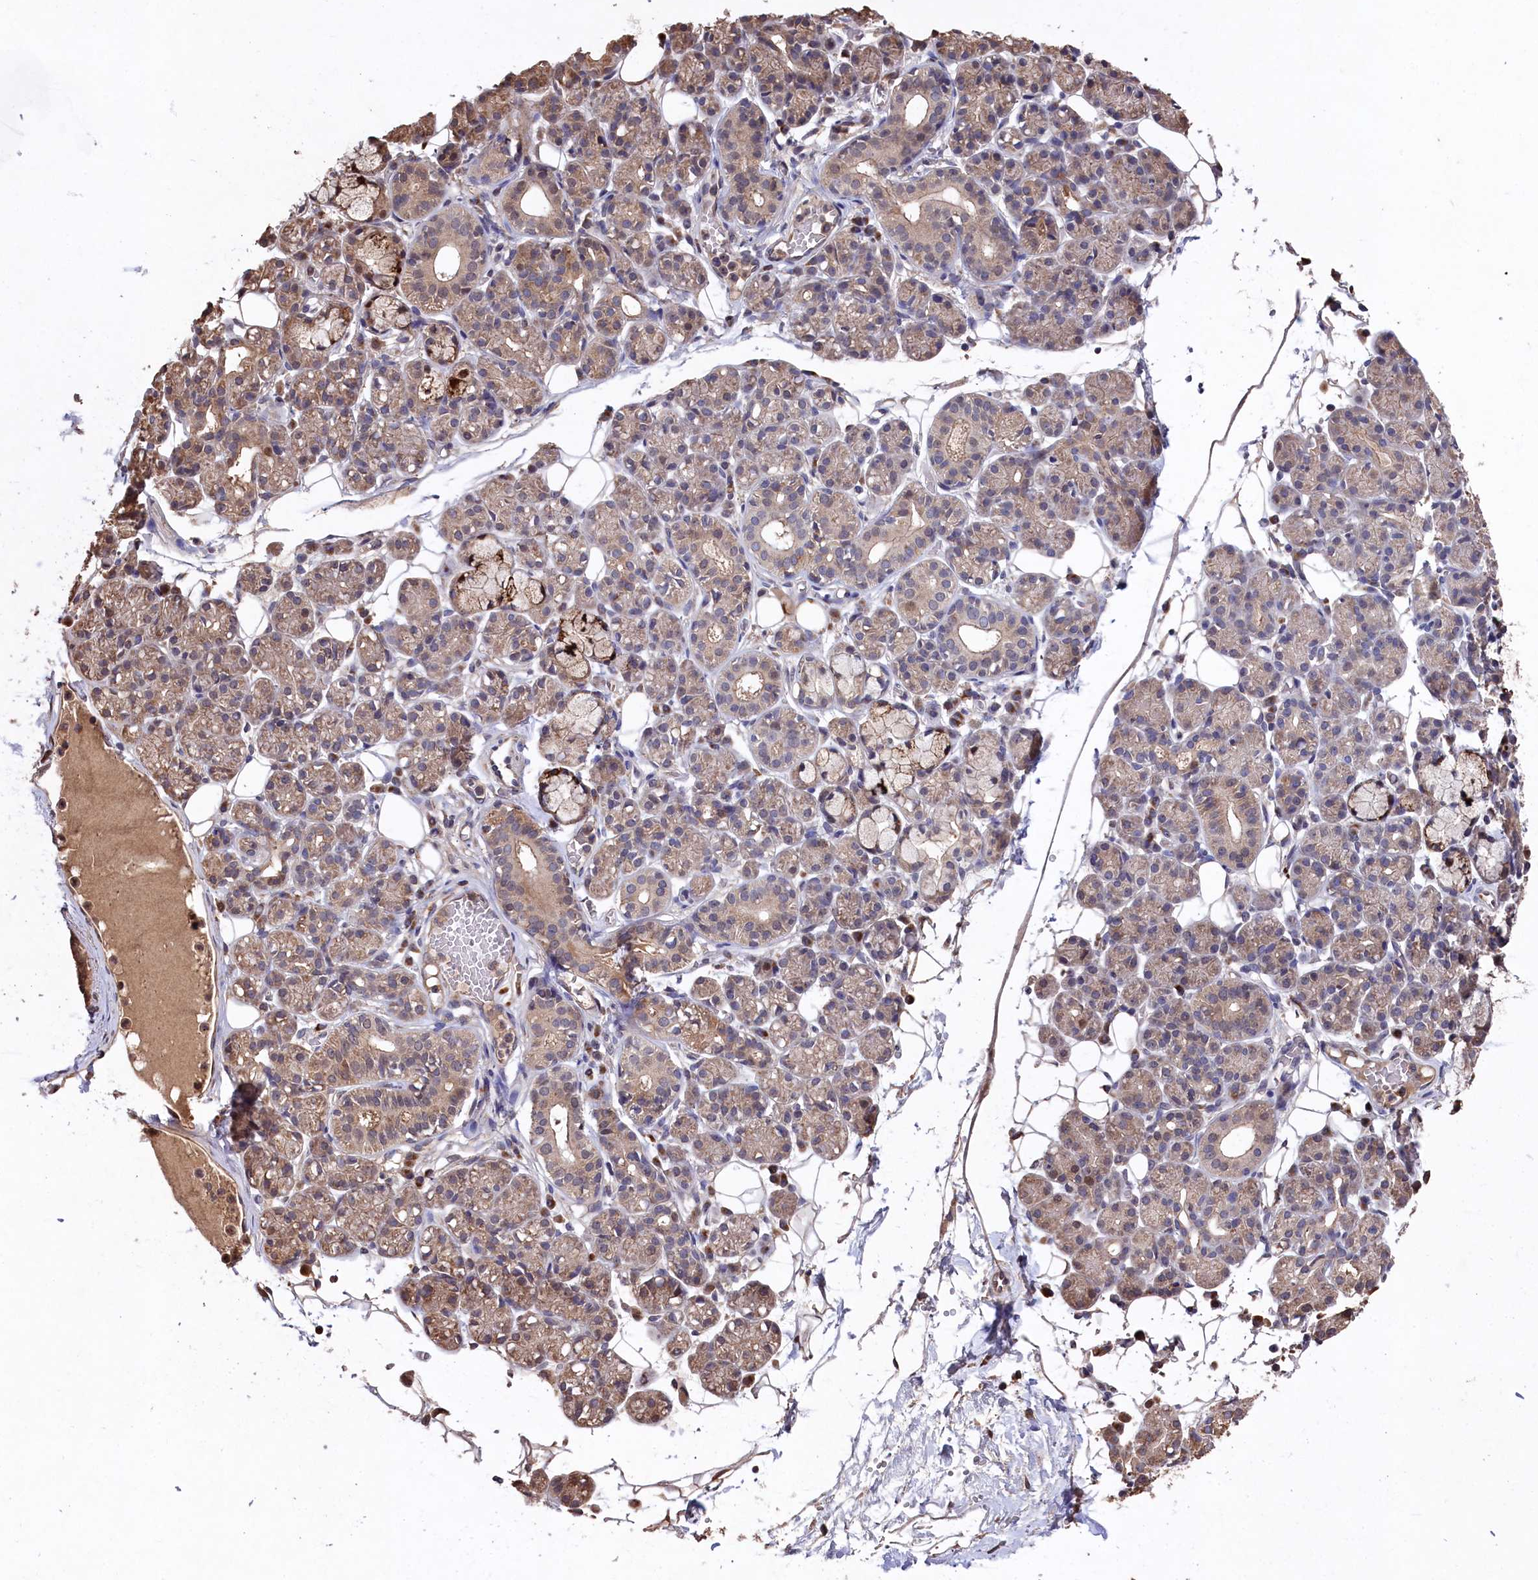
{"staining": {"intensity": "weak", "quantity": "25%-75%", "location": "cytoplasmic/membranous,nuclear"}, "tissue": "salivary gland", "cell_type": "Glandular cells", "image_type": "normal", "snomed": [{"axis": "morphology", "description": "Normal tissue, NOS"}, {"axis": "topography", "description": "Salivary gland"}], "caption": "IHC (DAB (3,3'-diaminobenzidine)) staining of normal human salivary gland demonstrates weak cytoplasmic/membranous,nuclear protein staining in approximately 25%-75% of glandular cells. (DAB (3,3'-diaminobenzidine) = brown stain, brightfield microscopy at high magnification).", "gene": "NAA60", "patient": {"sex": "male", "age": 63}}